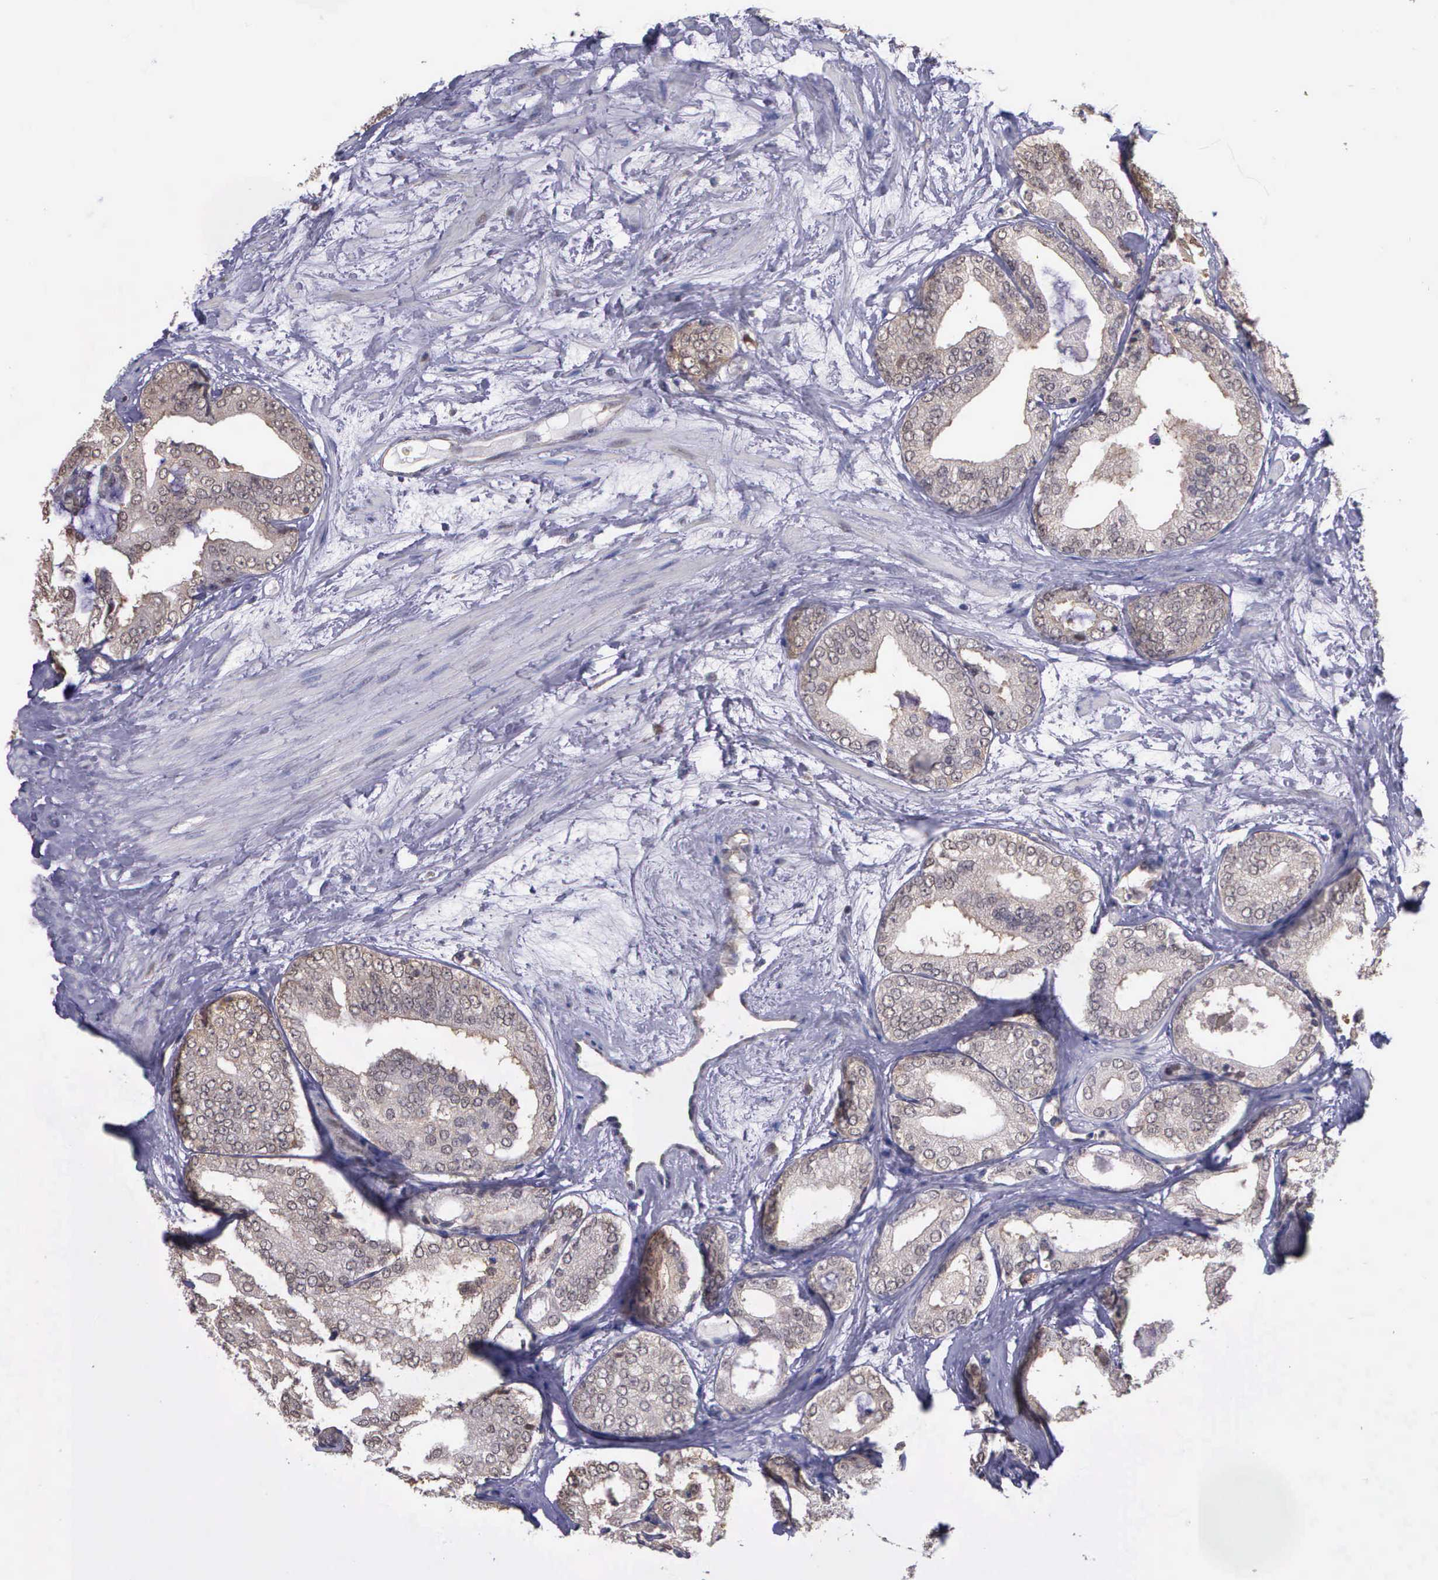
{"staining": {"intensity": "weak", "quantity": "25%-75%", "location": "cytoplasmic/membranous"}, "tissue": "prostate cancer", "cell_type": "Tumor cells", "image_type": "cancer", "snomed": [{"axis": "morphology", "description": "Adenocarcinoma, Medium grade"}, {"axis": "topography", "description": "Prostate"}], "caption": "Brown immunohistochemical staining in human prostate medium-grade adenocarcinoma exhibits weak cytoplasmic/membranous staining in approximately 25%-75% of tumor cells.", "gene": "PSMC1", "patient": {"sex": "male", "age": 79}}